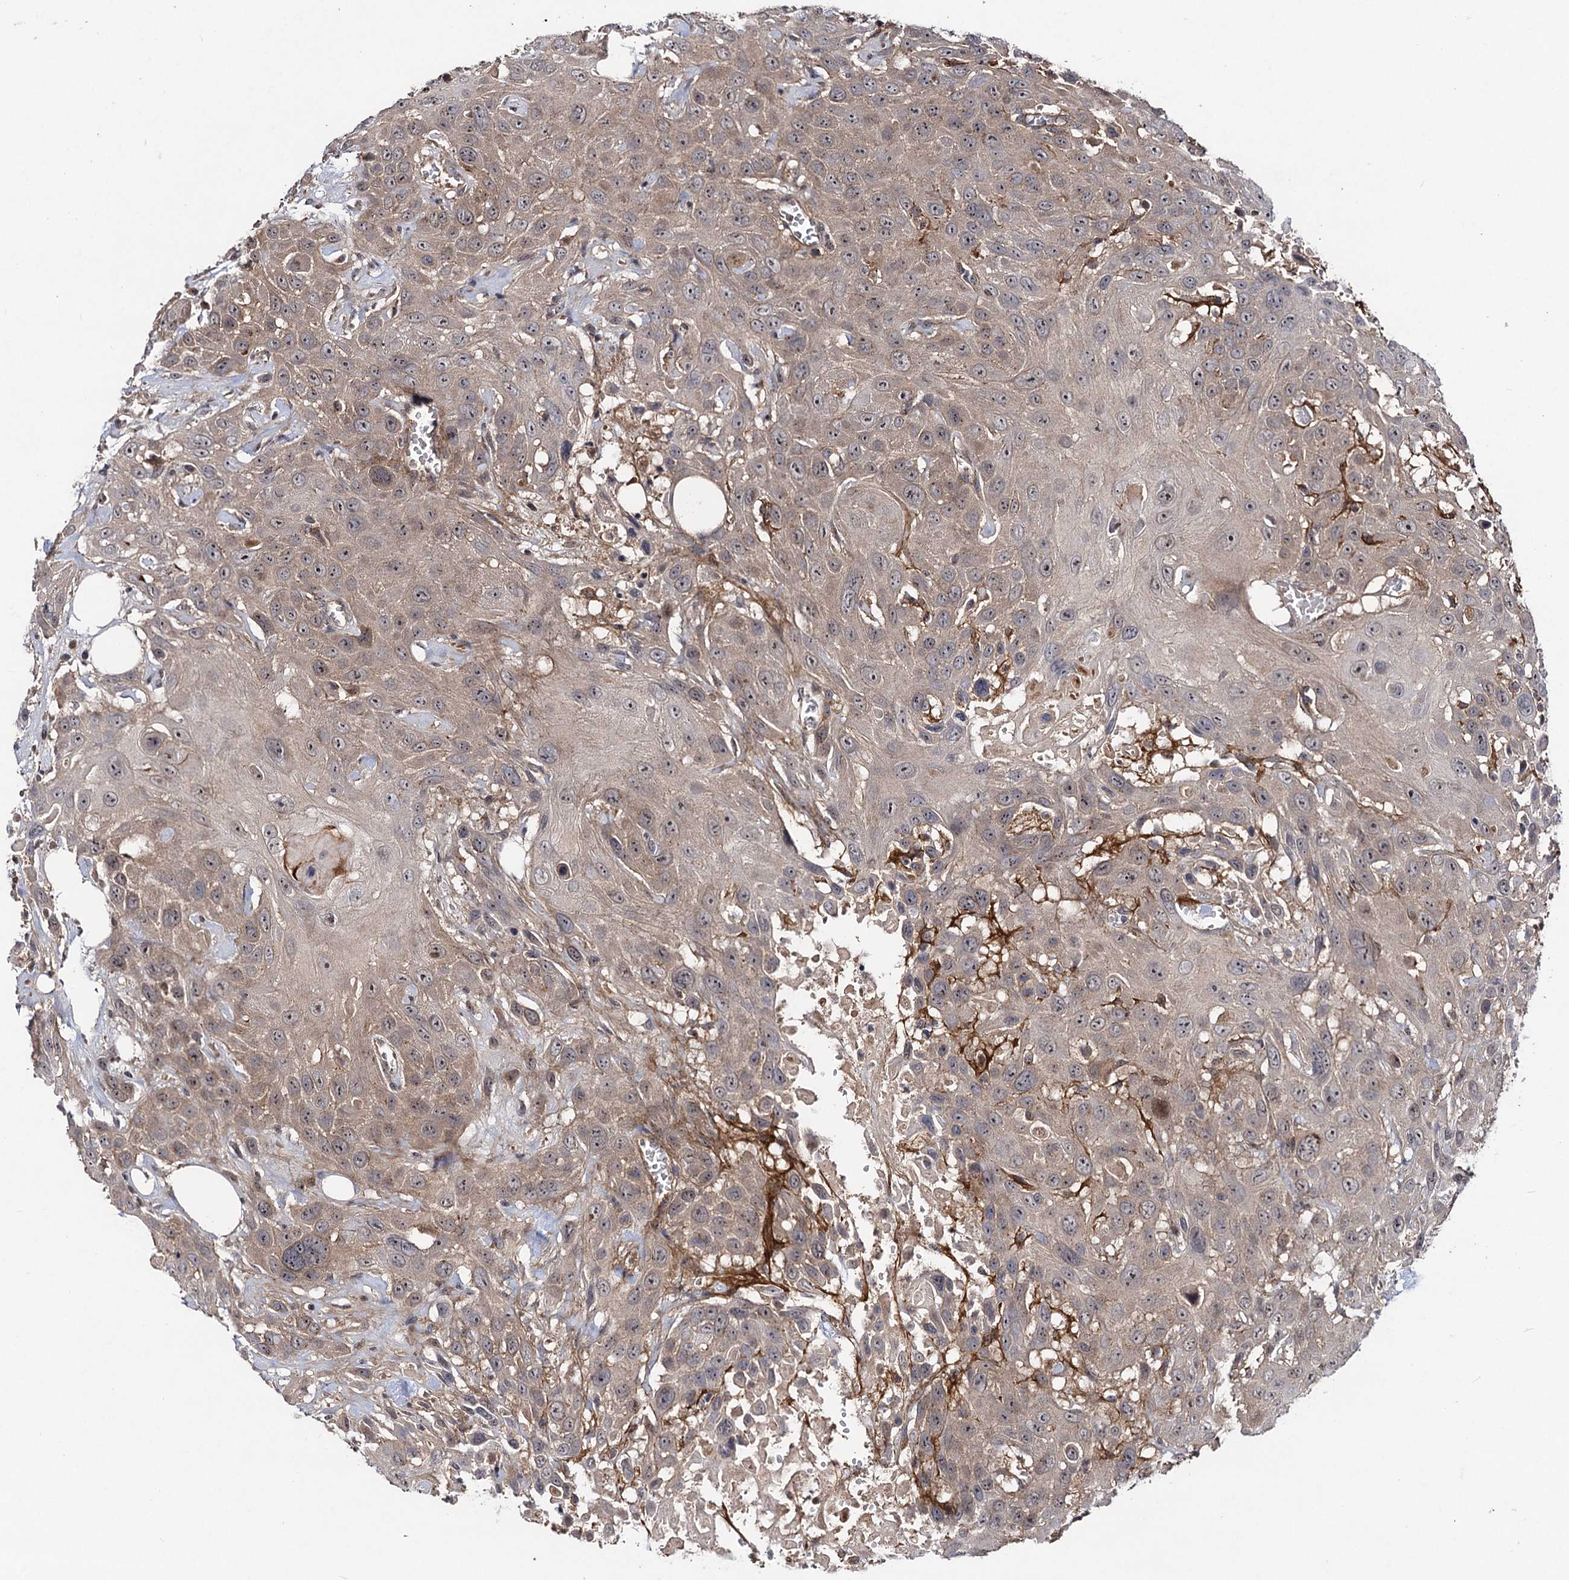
{"staining": {"intensity": "weak", "quantity": ">75%", "location": "cytoplasmic/membranous"}, "tissue": "head and neck cancer", "cell_type": "Tumor cells", "image_type": "cancer", "snomed": [{"axis": "morphology", "description": "Squamous cell carcinoma, NOS"}, {"axis": "topography", "description": "Head-Neck"}], "caption": "Human head and neck squamous cell carcinoma stained for a protein (brown) demonstrates weak cytoplasmic/membranous positive expression in approximately >75% of tumor cells.", "gene": "KXD1", "patient": {"sex": "male", "age": 81}}